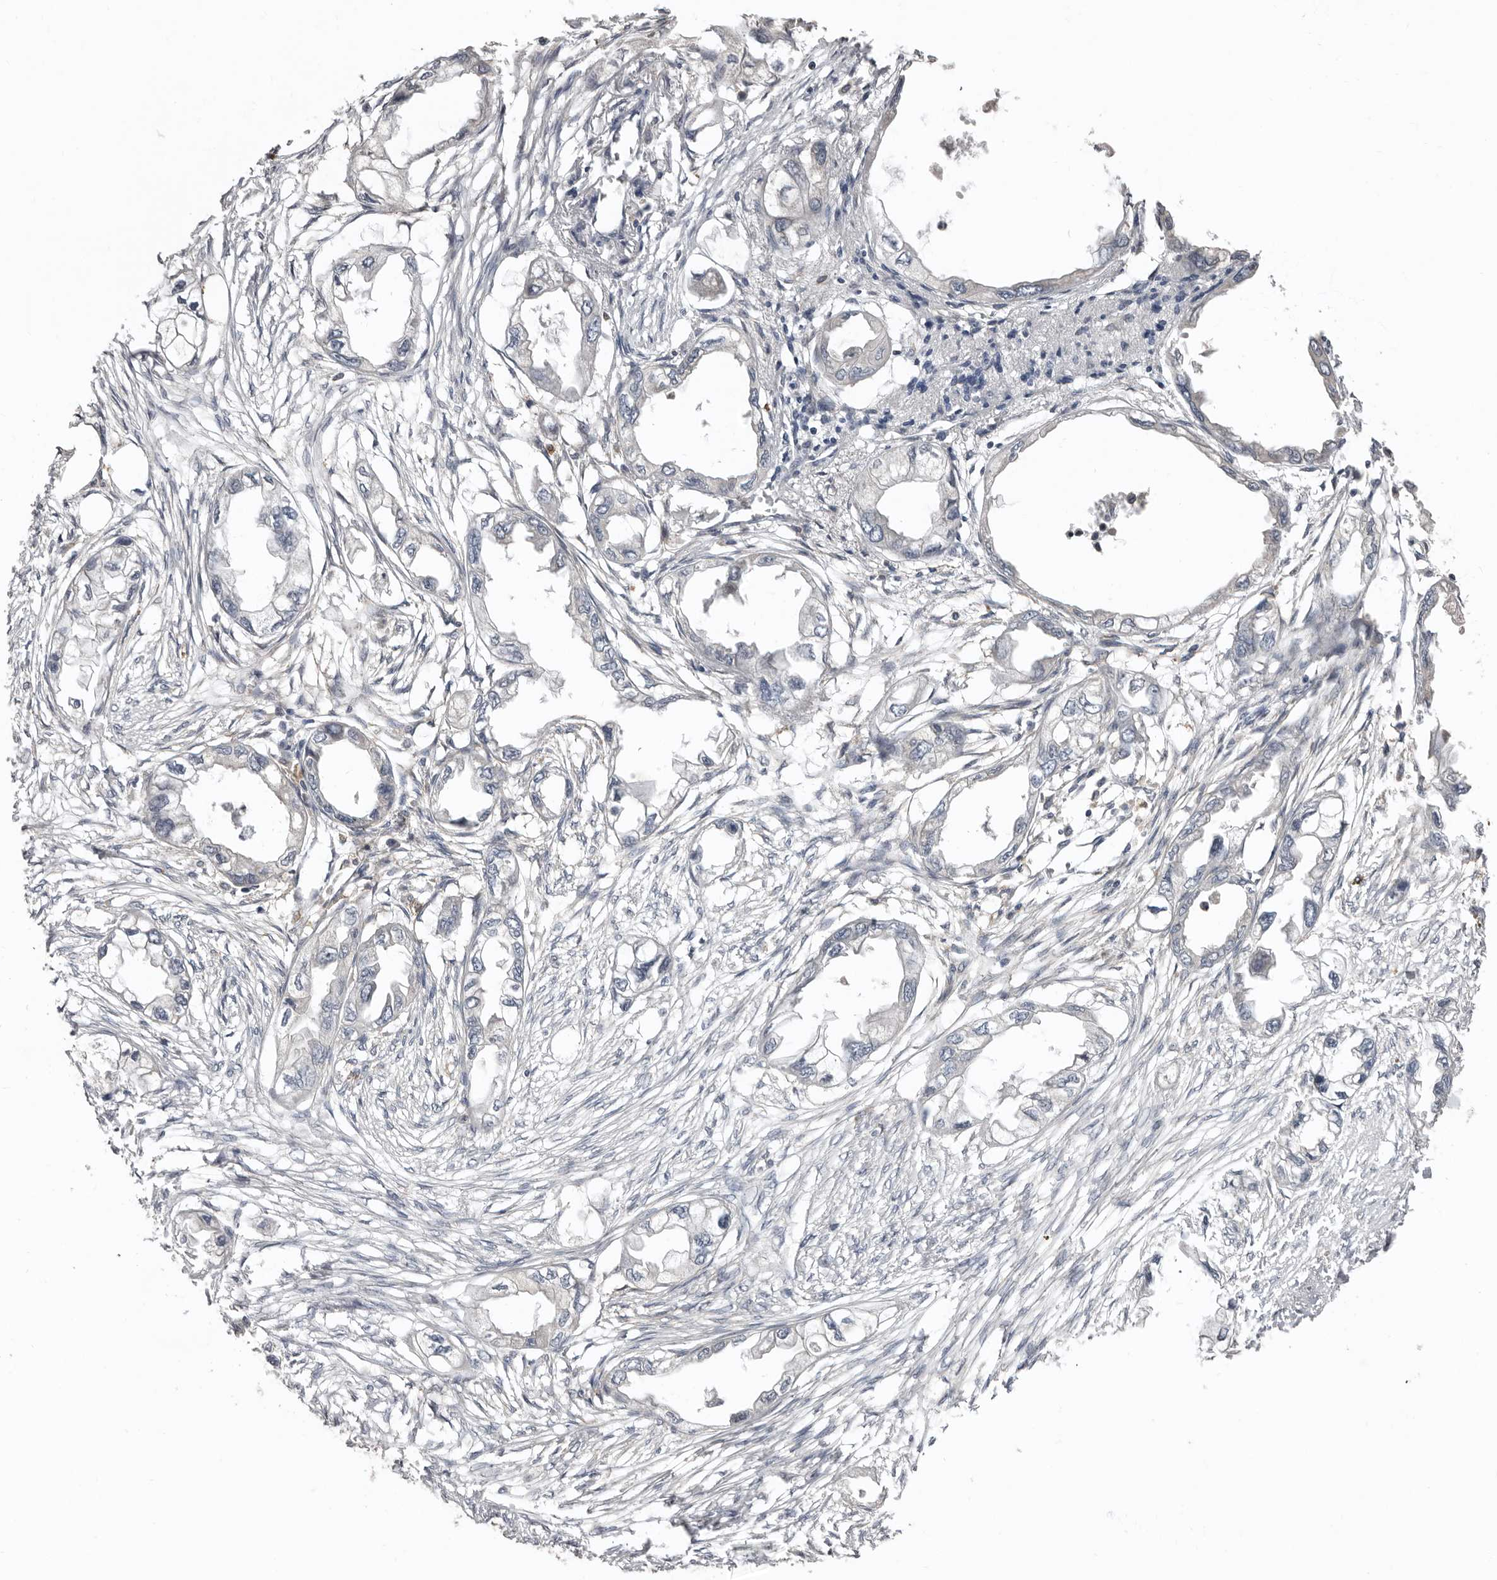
{"staining": {"intensity": "negative", "quantity": "none", "location": "none"}, "tissue": "endometrial cancer", "cell_type": "Tumor cells", "image_type": "cancer", "snomed": [{"axis": "morphology", "description": "Adenocarcinoma, NOS"}, {"axis": "morphology", "description": "Adenocarcinoma, metastatic, NOS"}, {"axis": "topography", "description": "Adipose tissue"}, {"axis": "topography", "description": "Endometrium"}], "caption": "This is a micrograph of IHC staining of endometrial cancer (metastatic adenocarcinoma), which shows no staining in tumor cells.", "gene": "LRGUK", "patient": {"sex": "female", "age": 67}}